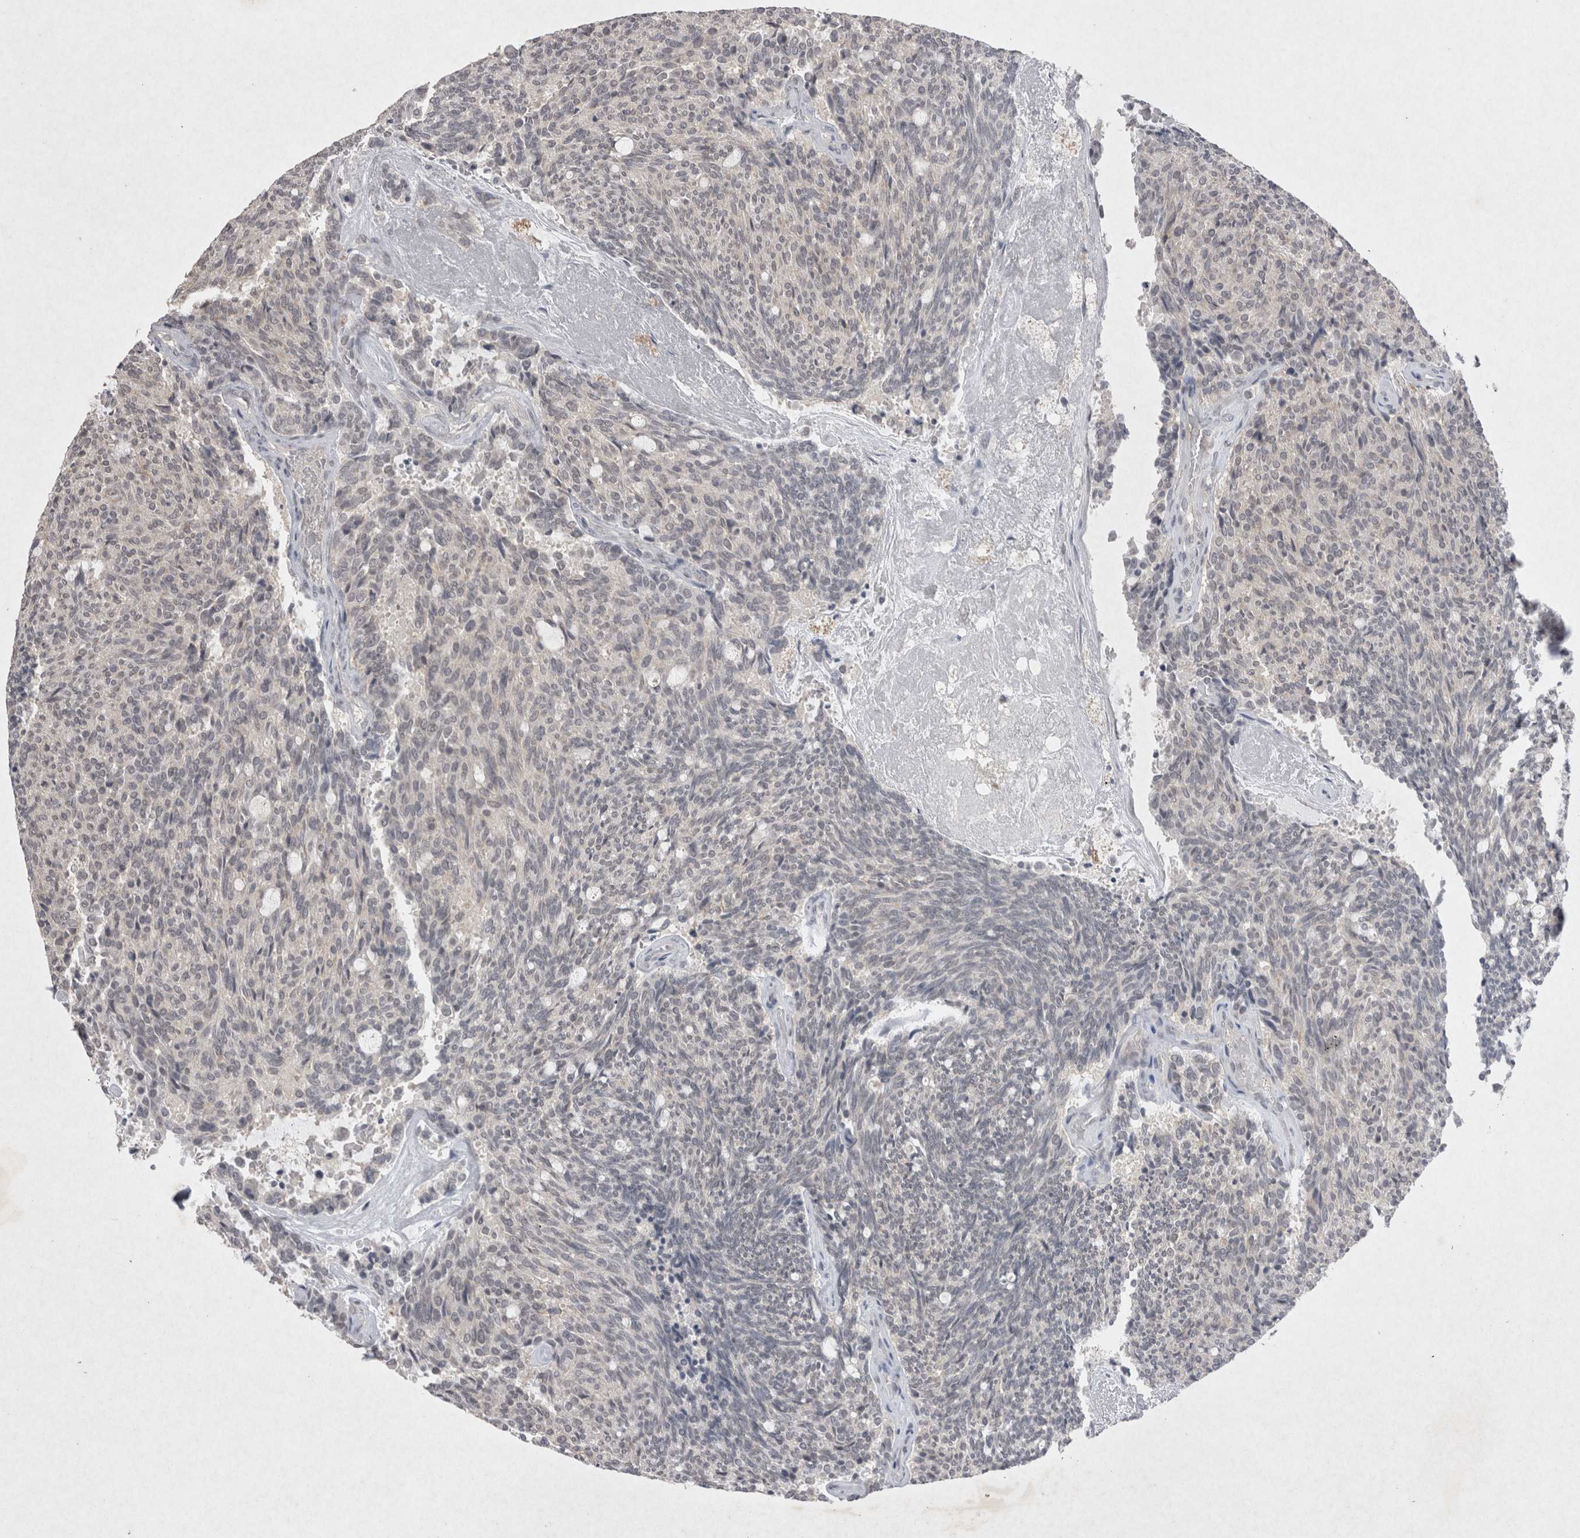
{"staining": {"intensity": "negative", "quantity": "none", "location": "none"}, "tissue": "carcinoid", "cell_type": "Tumor cells", "image_type": "cancer", "snomed": [{"axis": "morphology", "description": "Carcinoid, malignant, NOS"}, {"axis": "topography", "description": "Pancreas"}], "caption": "A high-resolution histopathology image shows immunohistochemistry (IHC) staining of carcinoid, which demonstrates no significant expression in tumor cells. Nuclei are stained in blue.", "gene": "LYVE1", "patient": {"sex": "female", "age": 54}}